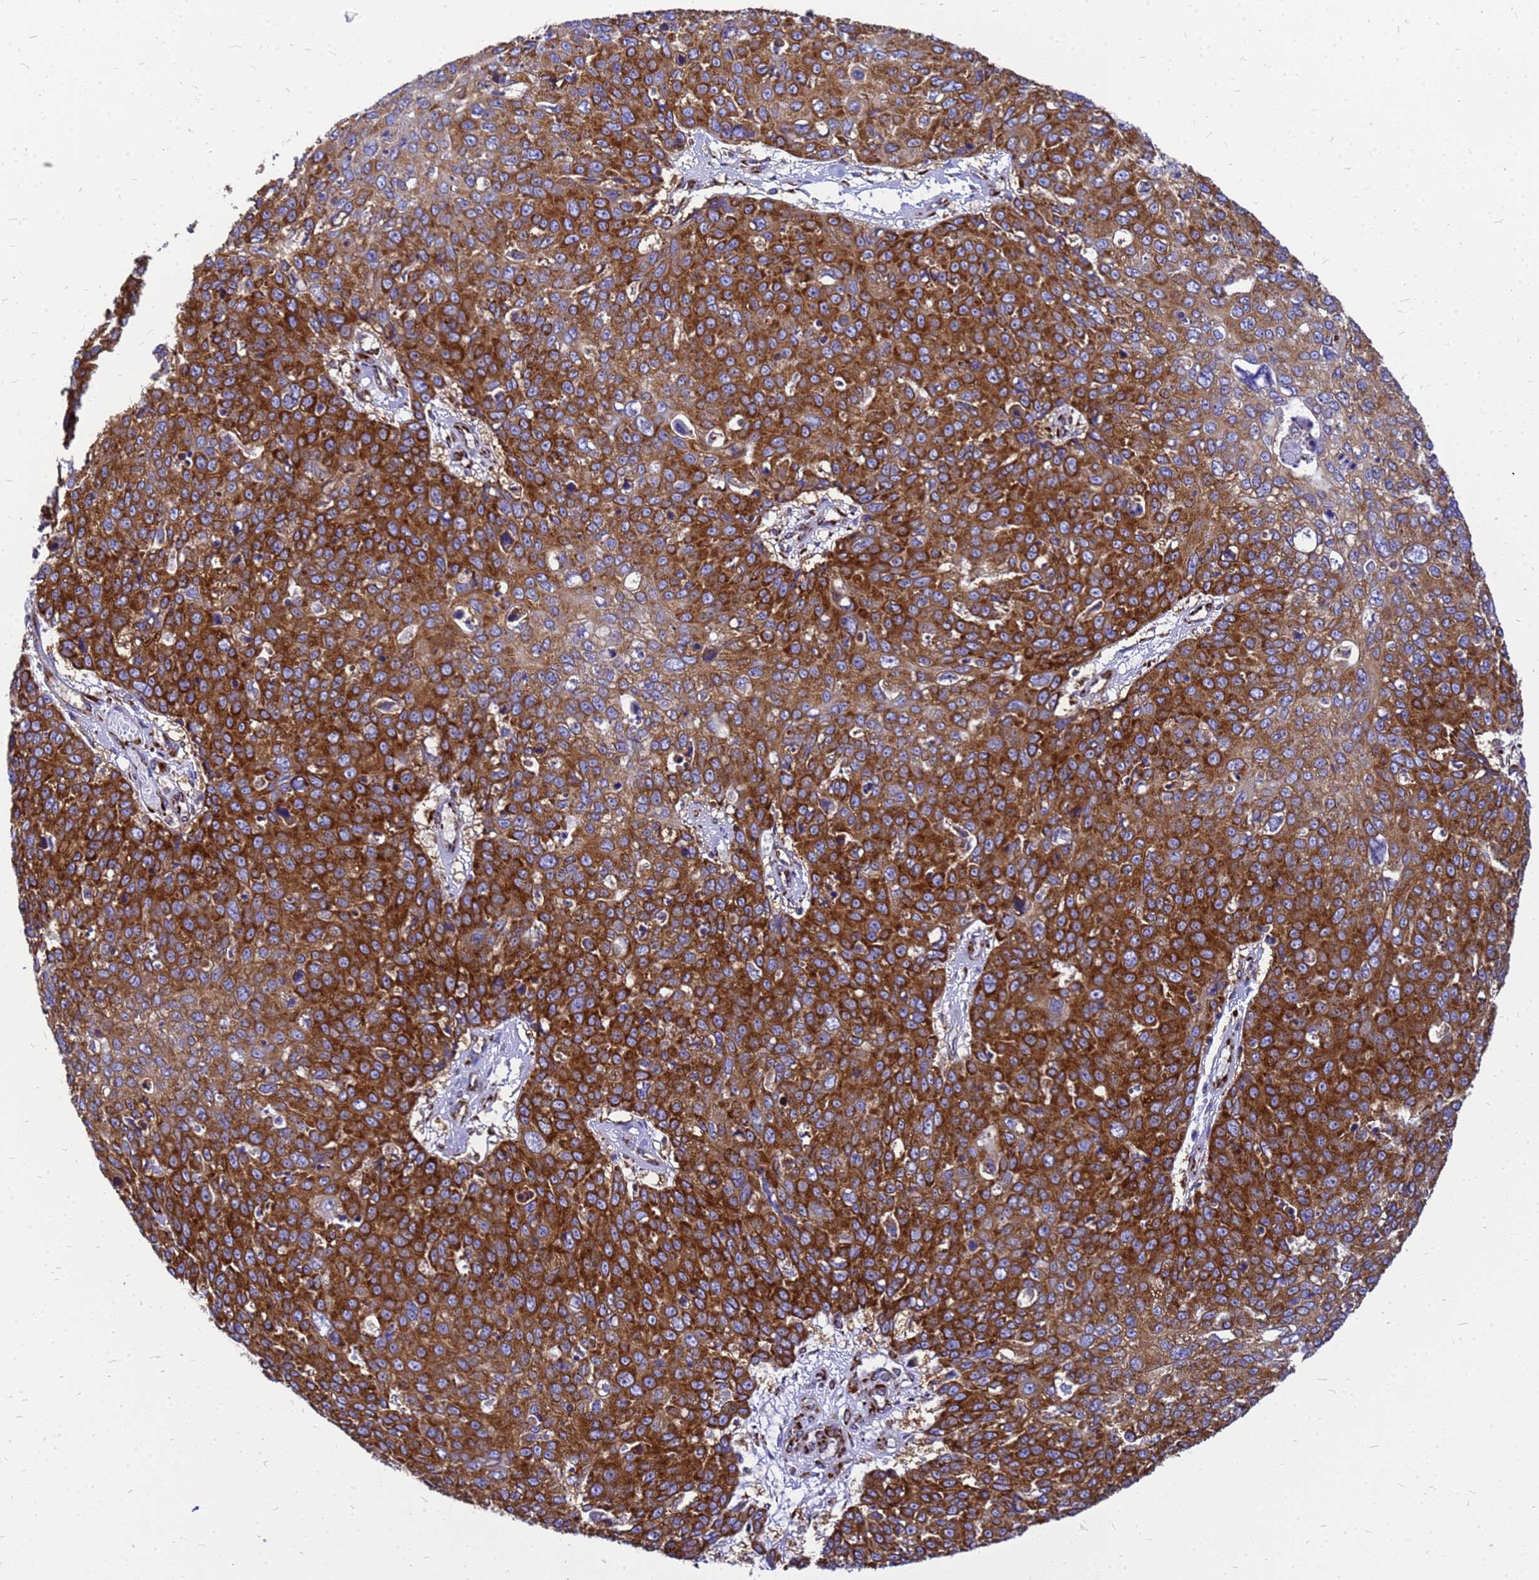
{"staining": {"intensity": "strong", "quantity": ">75%", "location": "cytoplasmic/membranous"}, "tissue": "skin cancer", "cell_type": "Tumor cells", "image_type": "cancer", "snomed": [{"axis": "morphology", "description": "Squamous cell carcinoma, NOS"}, {"axis": "topography", "description": "Skin"}], "caption": "Human skin squamous cell carcinoma stained for a protein (brown) demonstrates strong cytoplasmic/membranous positive positivity in approximately >75% of tumor cells.", "gene": "EEF1D", "patient": {"sex": "male", "age": 71}}